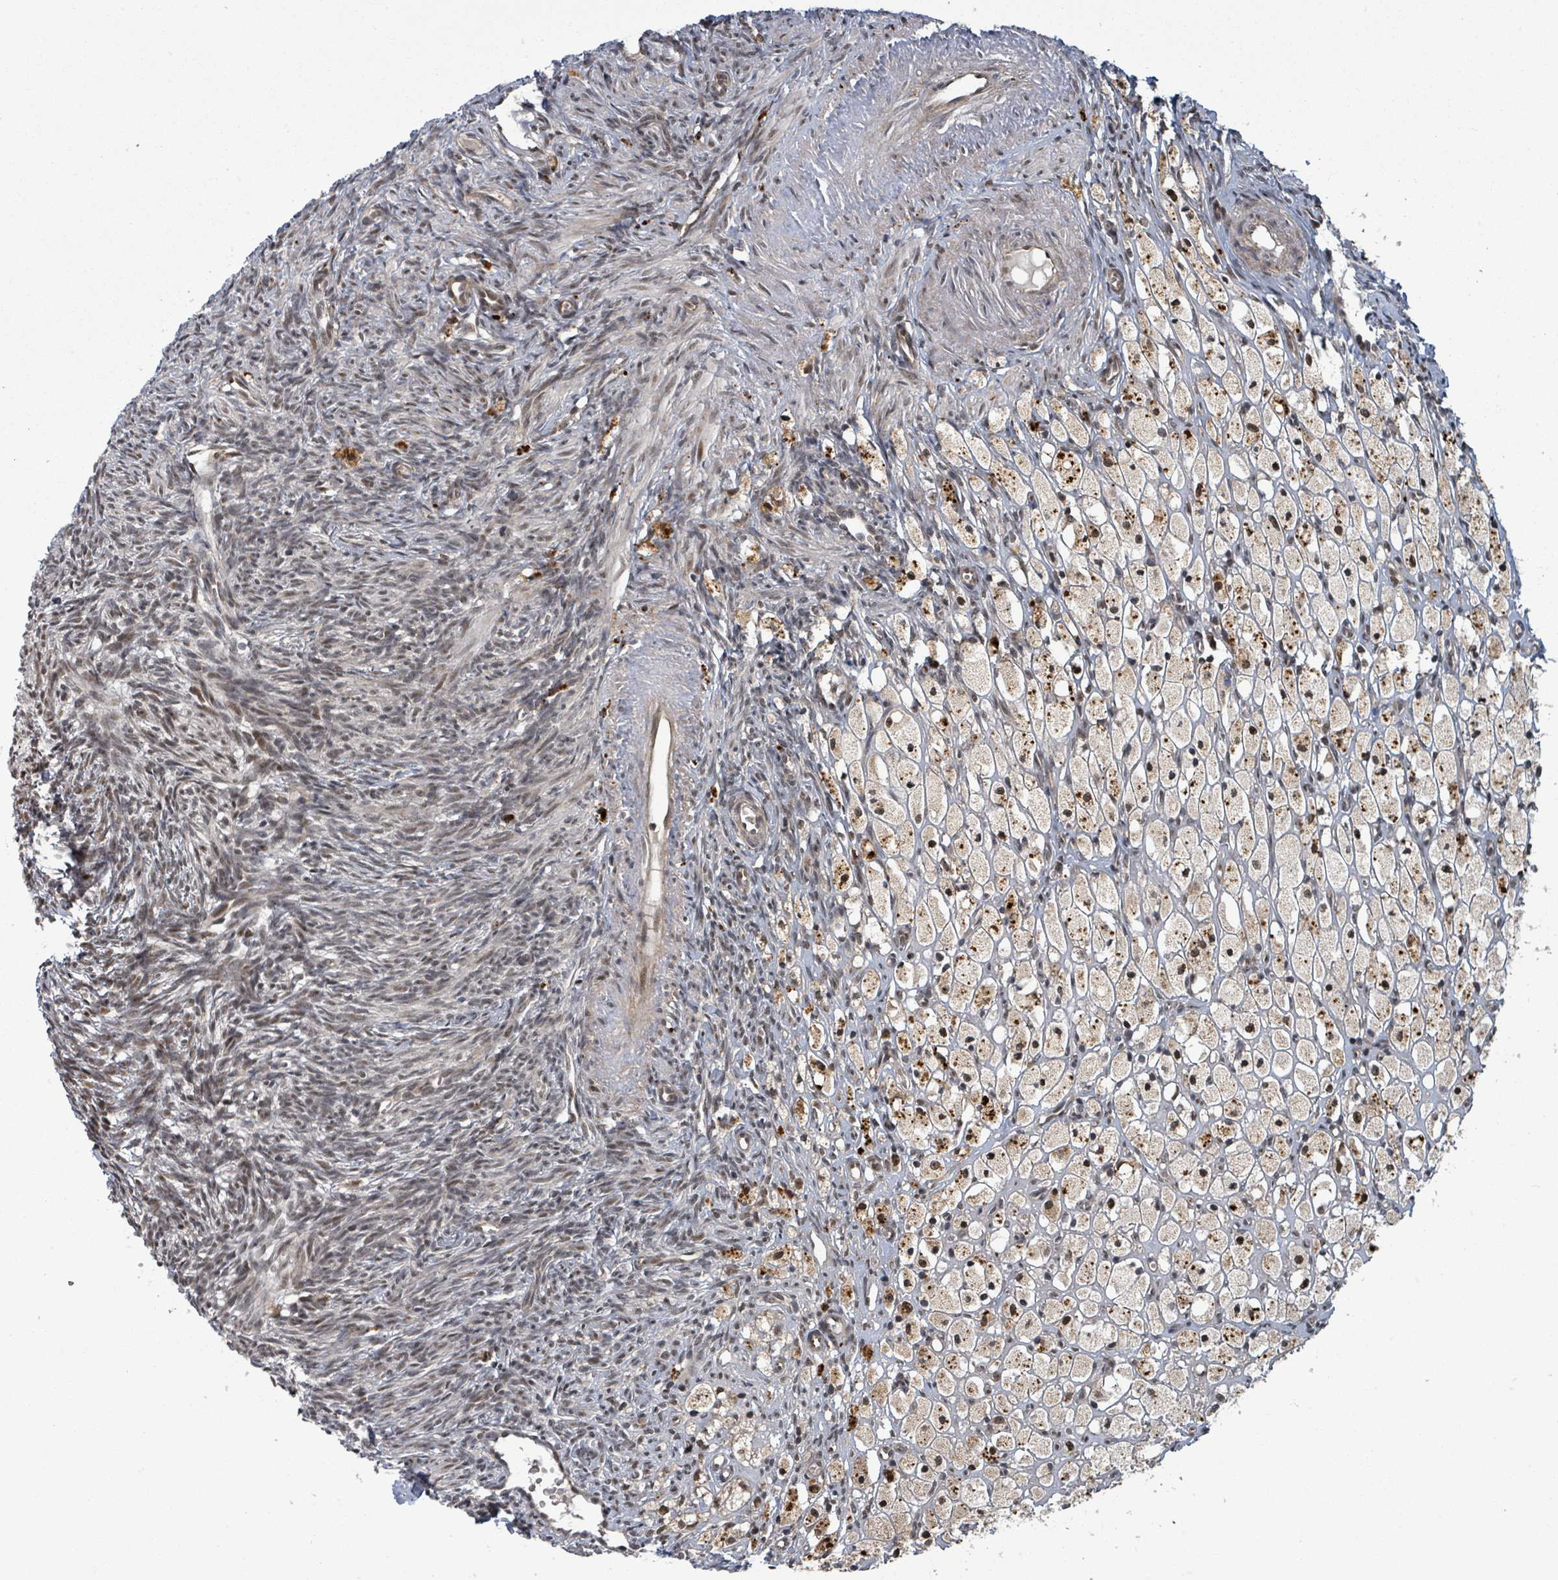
{"staining": {"intensity": "weak", "quantity": "25%-75%", "location": "nuclear"}, "tissue": "ovary", "cell_type": "Ovarian stroma cells", "image_type": "normal", "snomed": [{"axis": "morphology", "description": "Normal tissue, NOS"}, {"axis": "topography", "description": "Ovary"}], "caption": "Protein staining displays weak nuclear positivity in approximately 25%-75% of ovarian stroma cells in benign ovary.", "gene": "GTF3C1", "patient": {"sex": "female", "age": 51}}